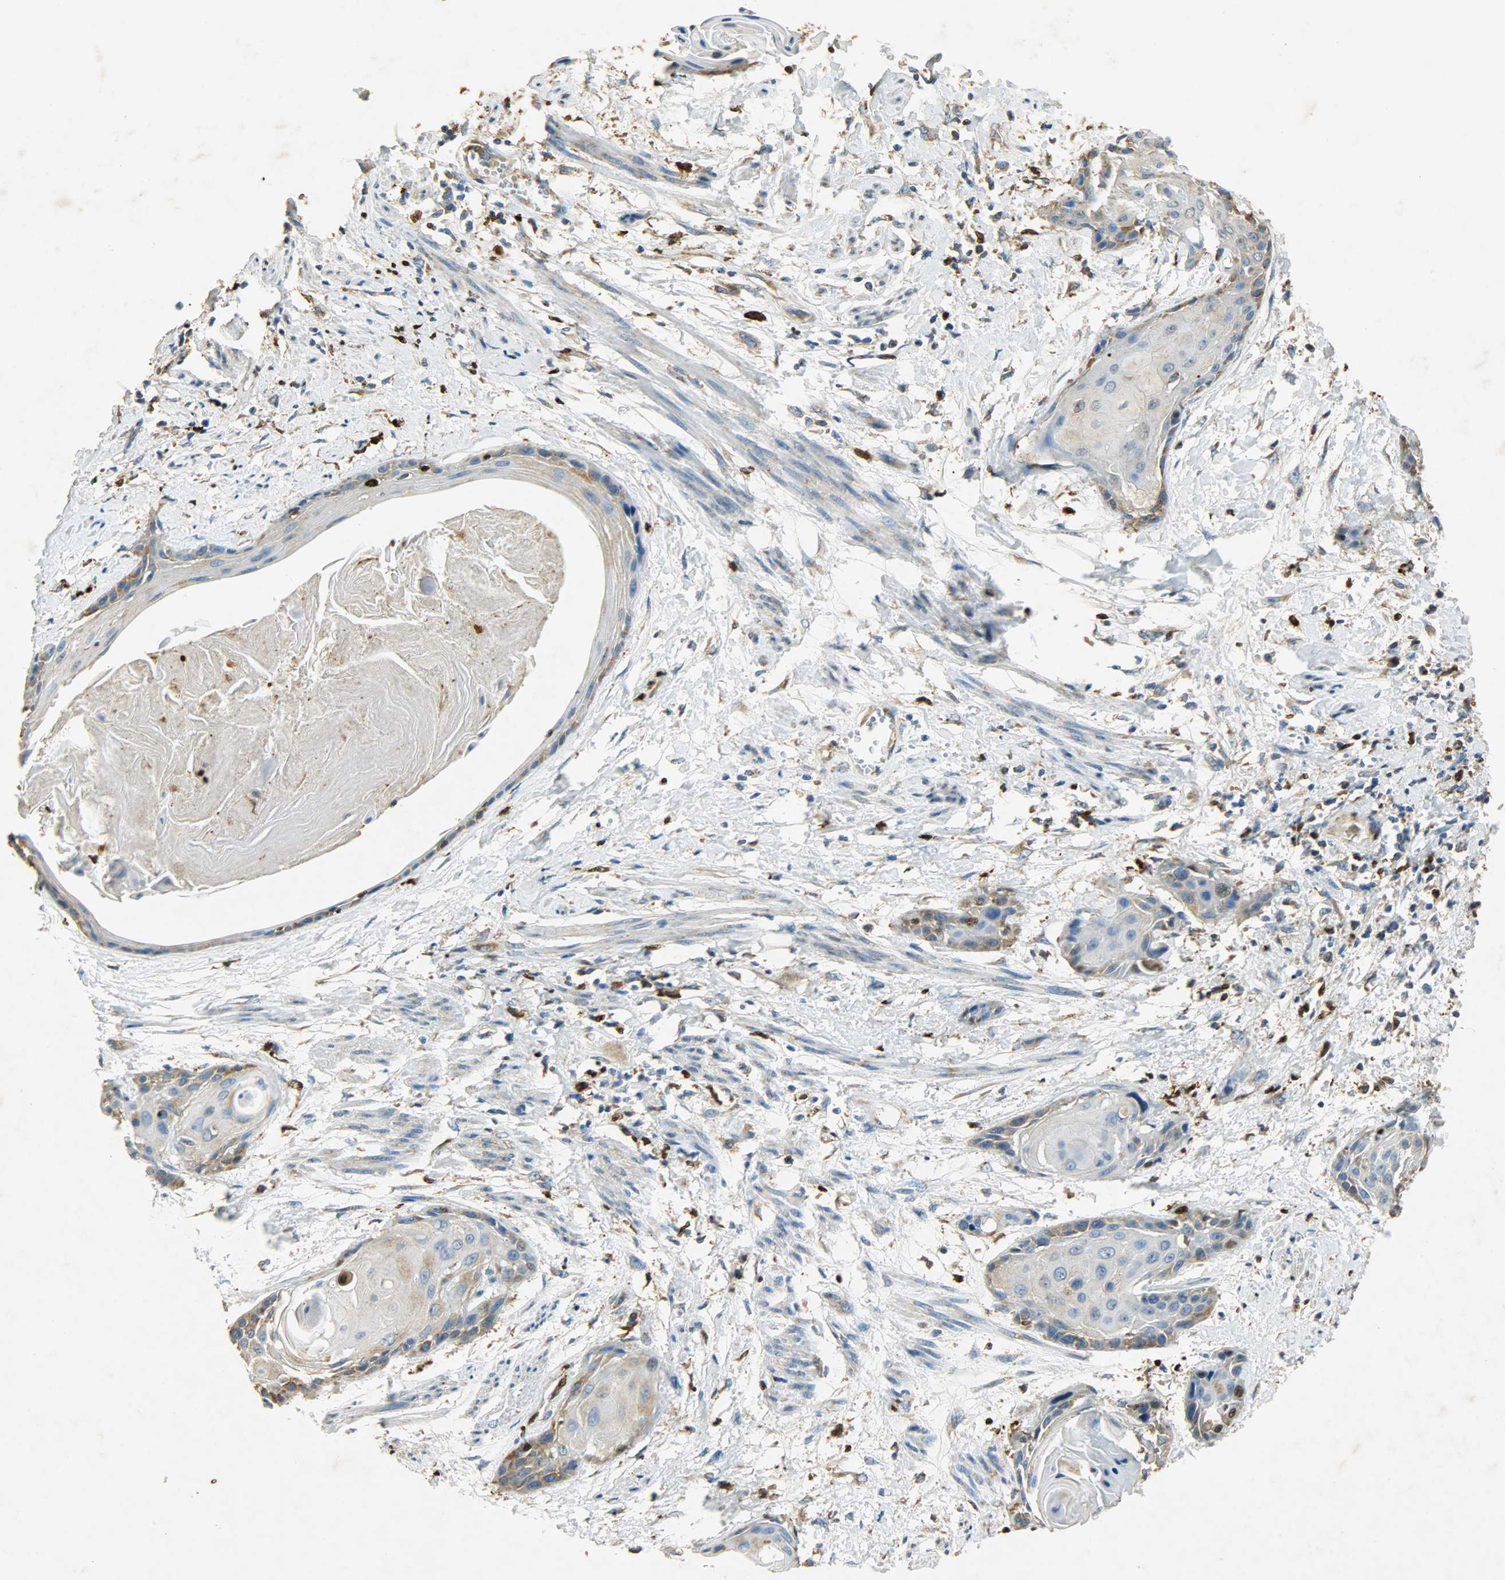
{"staining": {"intensity": "moderate", "quantity": ">75%", "location": "cytoplasmic/membranous"}, "tissue": "cervical cancer", "cell_type": "Tumor cells", "image_type": "cancer", "snomed": [{"axis": "morphology", "description": "Squamous cell carcinoma, NOS"}, {"axis": "topography", "description": "Cervix"}], "caption": "Protein analysis of squamous cell carcinoma (cervical) tissue reveals moderate cytoplasmic/membranous expression in approximately >75% of tumor cells. Nuclei are stained in blue.", "gene": "HSPA5", "patient": {"sex": "female", "age": 57}}